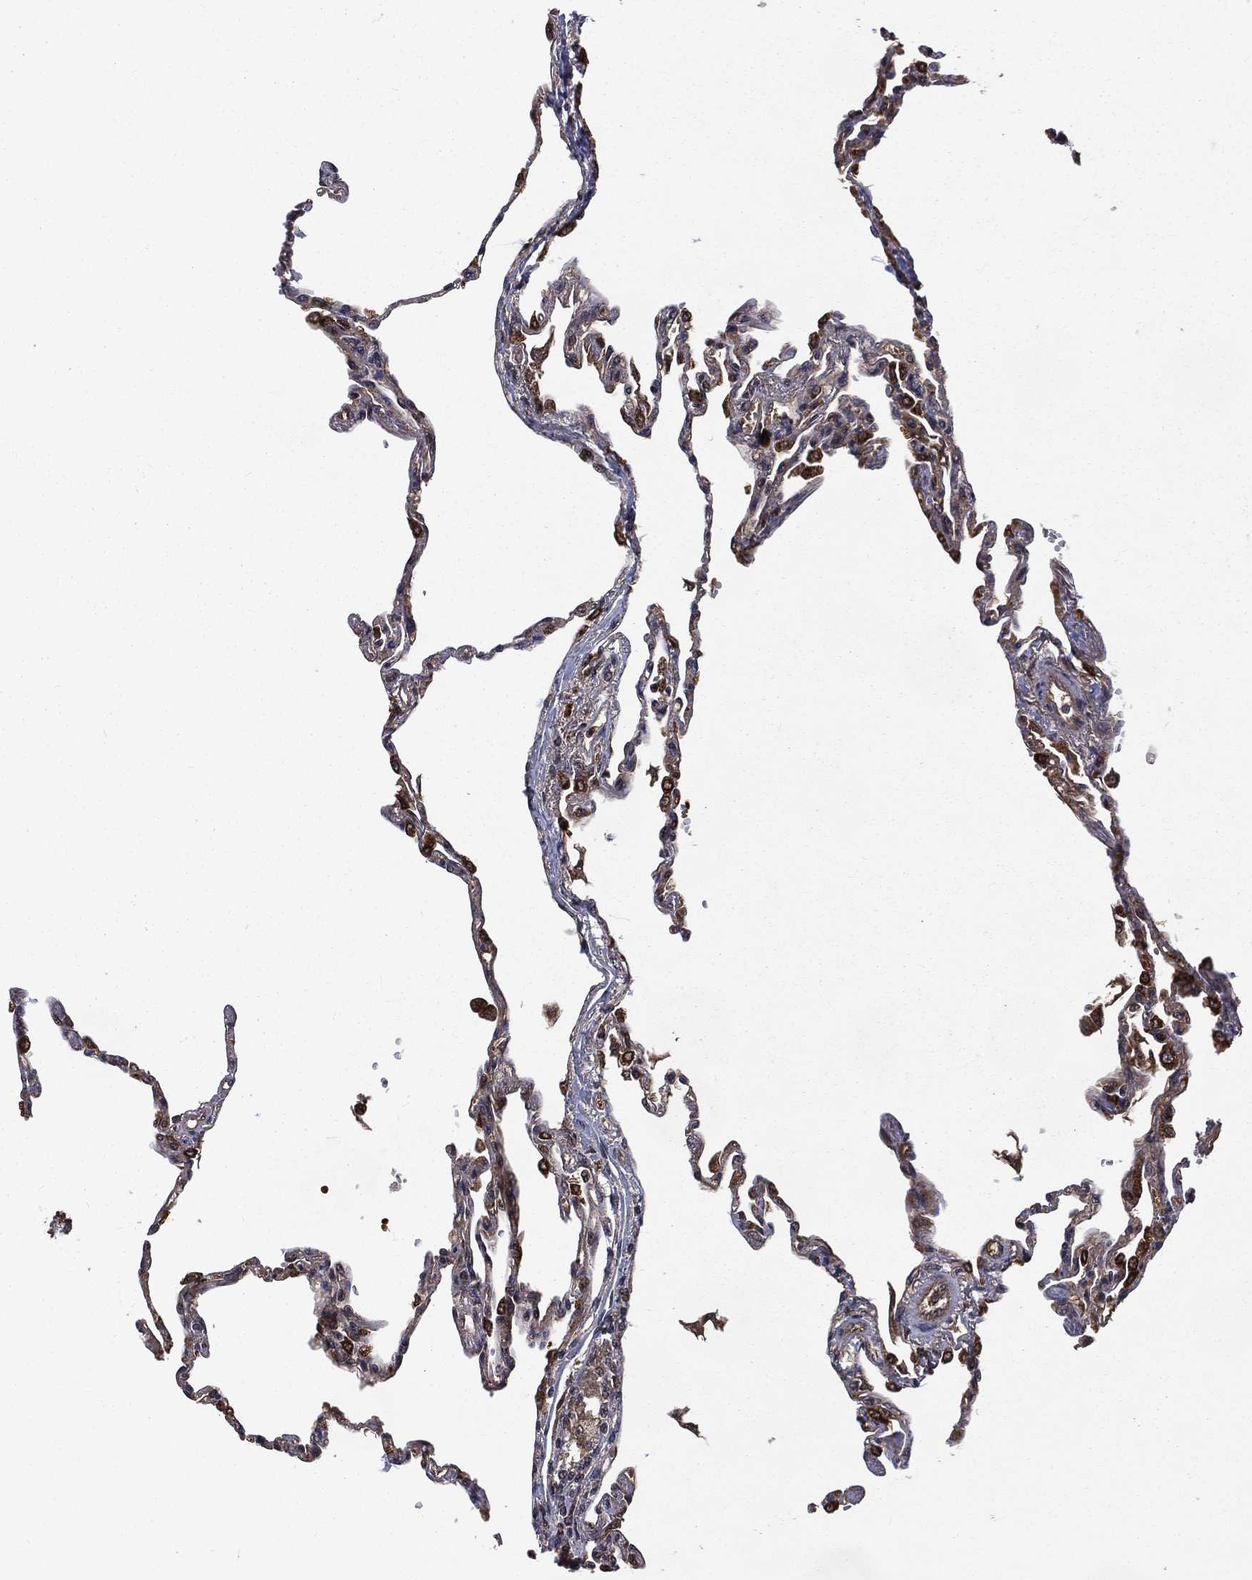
{"staining": {"intensity": "moderate", "quantity": "25%-75%", "location": "cytoplasmic/membranous,nuclear"}, "tissue": "lung", "cell_type": "Alveolar cells", "image_type": "normal", "snomed": [{"axis": "morphology", "description": "Normal tissue, NOS"}, {"axis": "topography", "description": "Lung"}], "caption": "Alveolar cells reveal medium levels of moderate cytoplasmic/membranous,nuclear positivity in approximately 25%-75% of cells in unremarkable lung. (DAB (3,3'-diaminobenzidine) IHC, brown staining for protein, blue staining for nuclei).", "gene": "LENG8", "patient": {"sex": "male", "age": 78}}